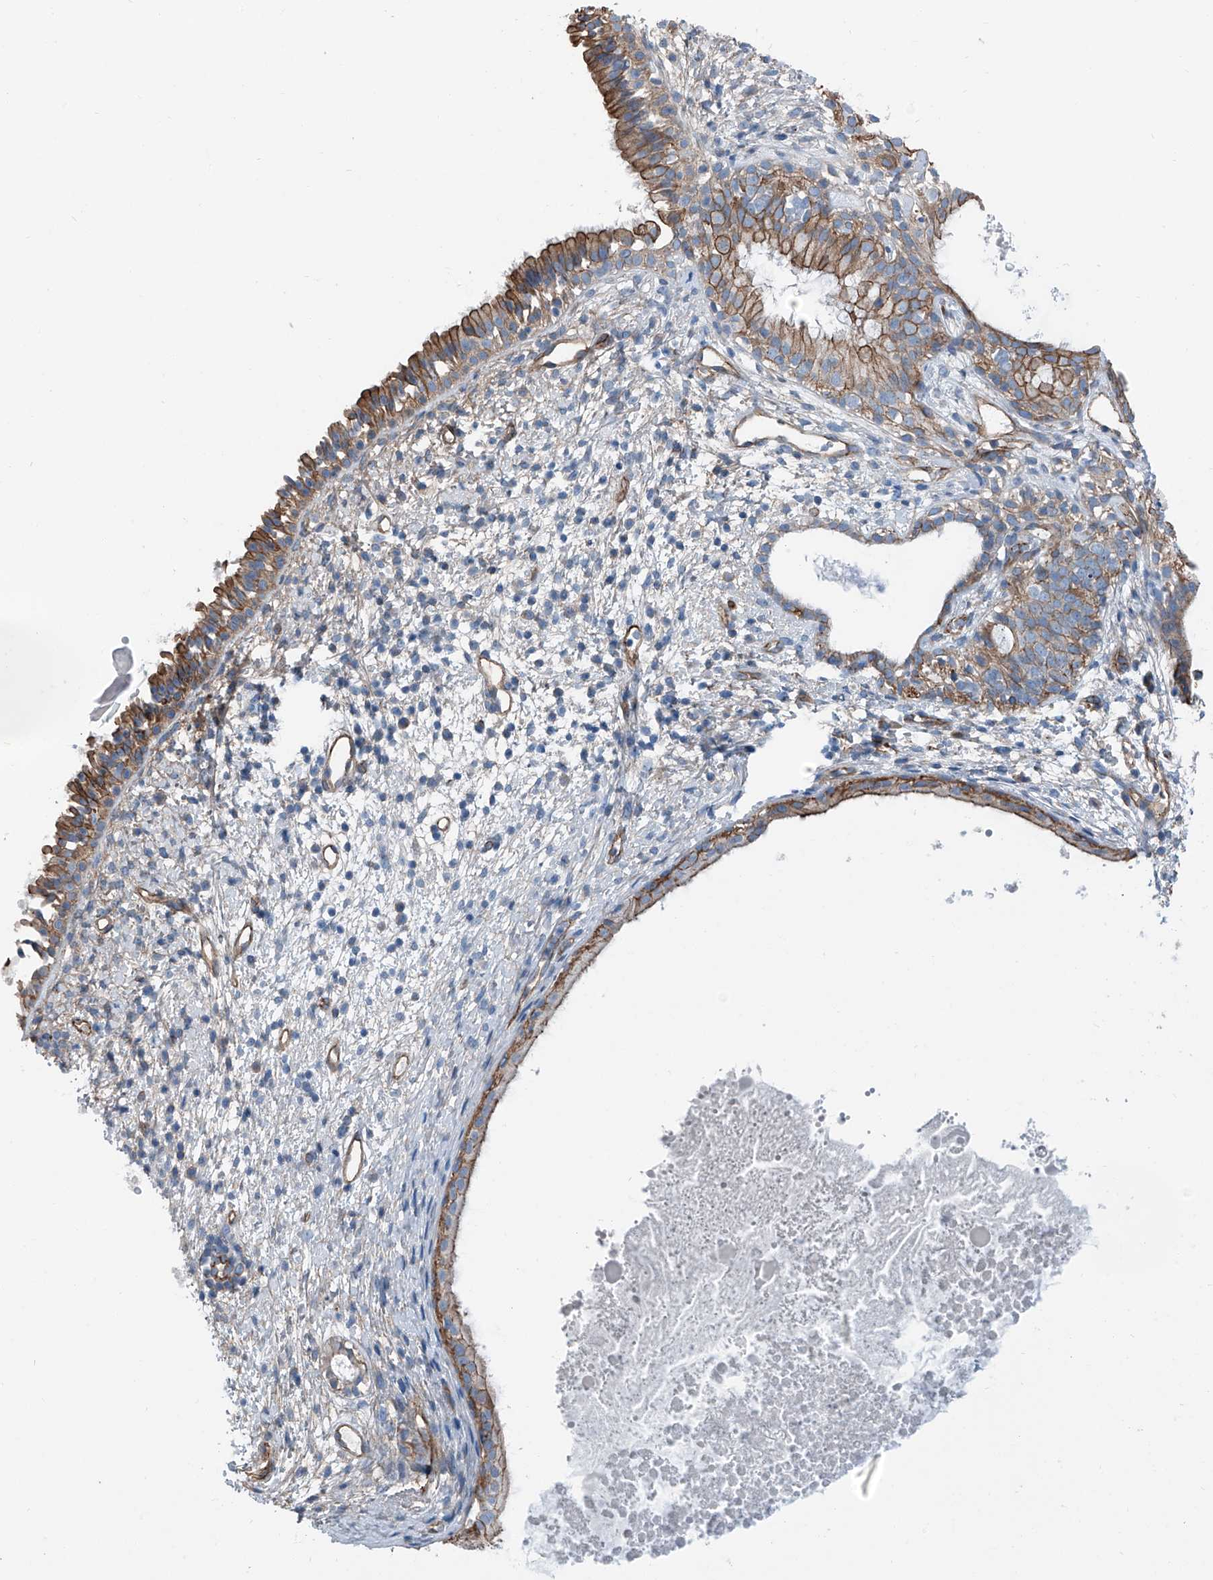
{"staining": {"intensity": "moderate", "quantity": ">75%", "location": "cytoplasmic/membranous"}, "tissue": "nasopharynx", "cell_type": "Respiratory epithelial cells", "image_type": "normal", "snomed": [{"axis": "morphology", "description": "Normal tissue, NOS"}, {"axis": "topography", "description": "Nasopharynx"}], "caption": "The micrograph exhibits staining of normal nasopharynx, revealing moderate cytoplasmic/membranous protein staining (brown color) within respiratory epithelial cells.", "gene": "THEMIS2", "patient": {"sex": "male", "age": 22}}